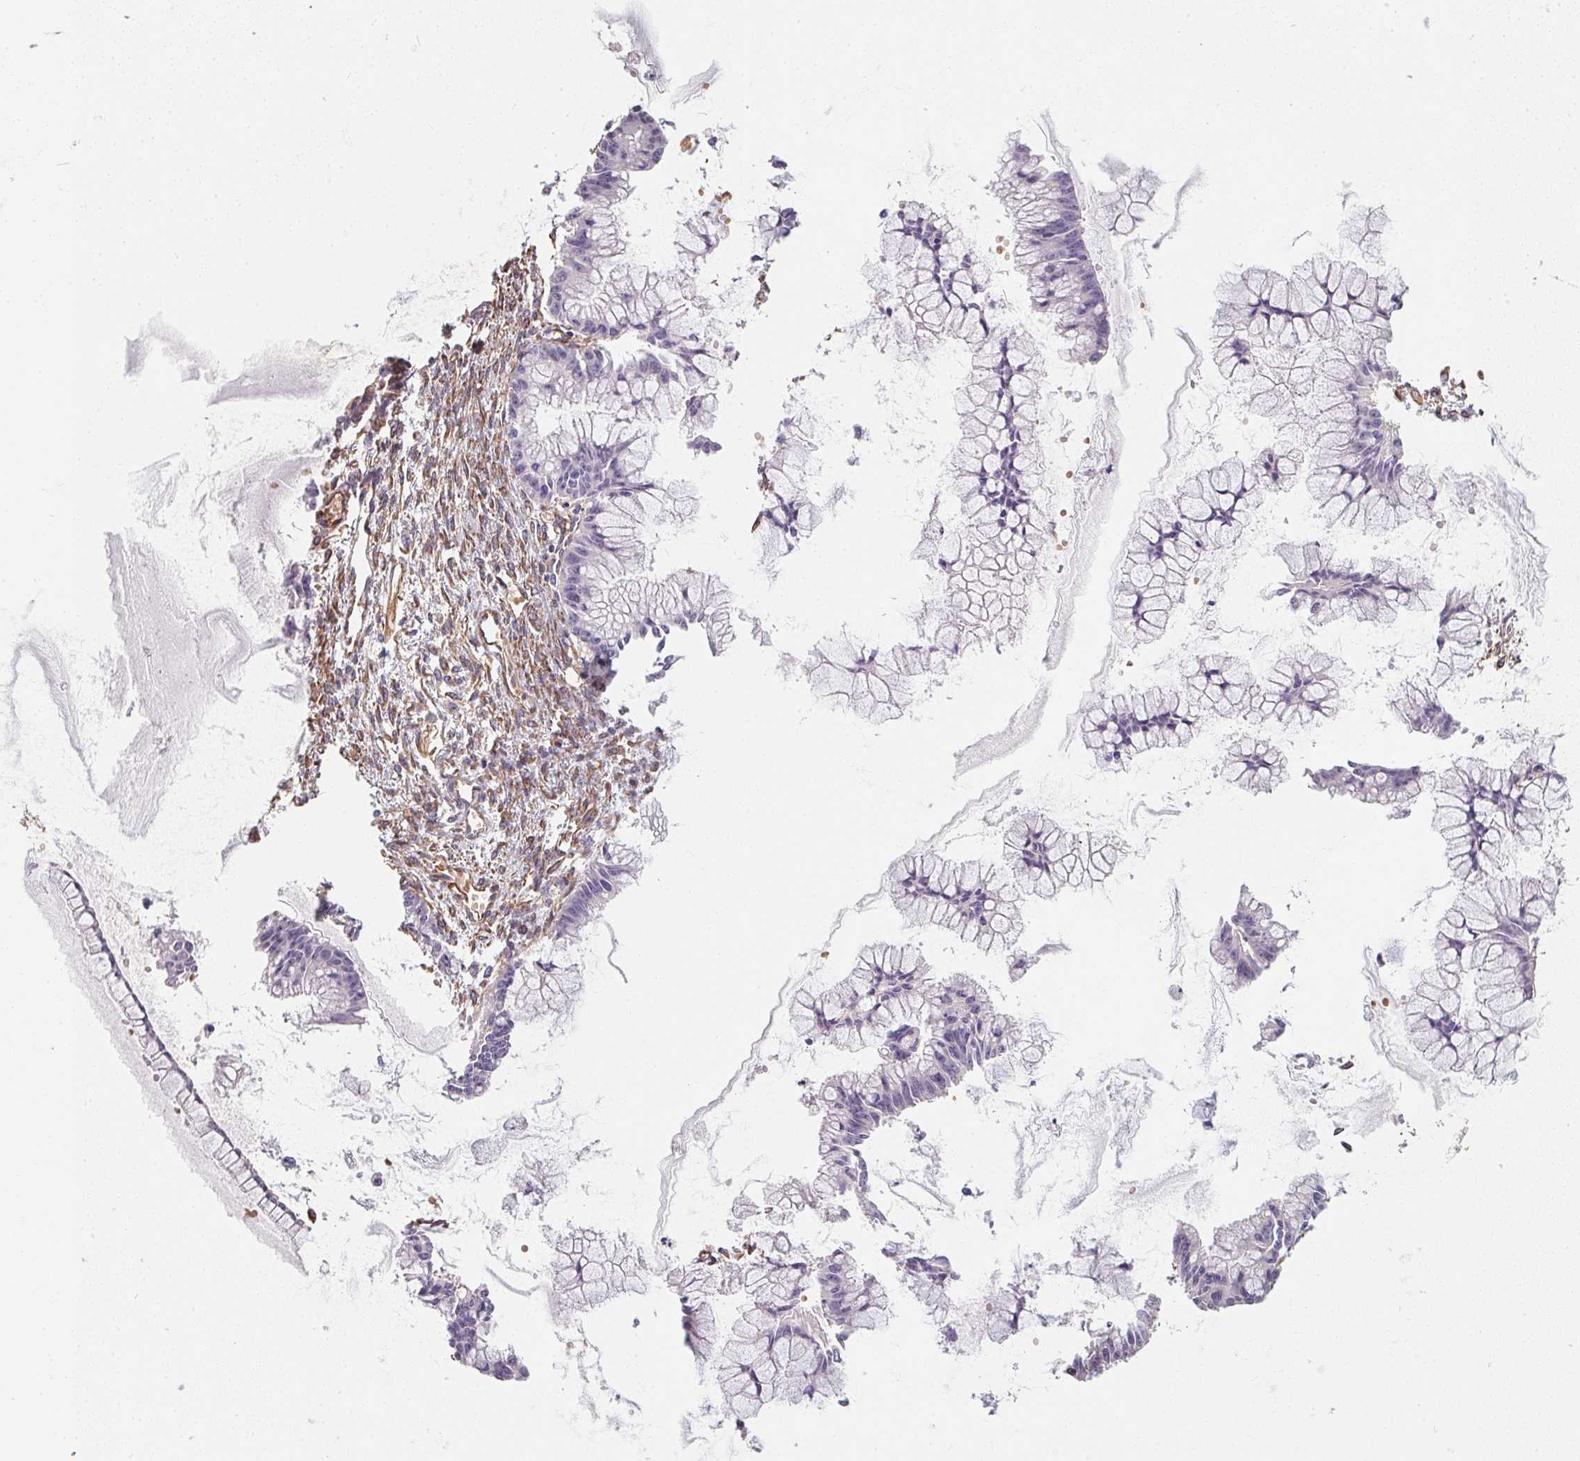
{"staining": {"intensity": "negative", "quantity": "none", "location": "none"}, "tissue": "ovarian cancer", "cell_type": "Tumor cells", "image_type": "cancer", "snomed": [{"axis": "morphology", "description": "Cystadenocarcinoma, mucinous, NOS"}, {"axis": "topography", "description": "Ovary"}], "caption": "Tumor cells show no significant protein positivity in mucinous cystadenocarcinoma (ovarian).", "gene": "TBKBP1", "patient": {"sex": "female", "age": 41}}